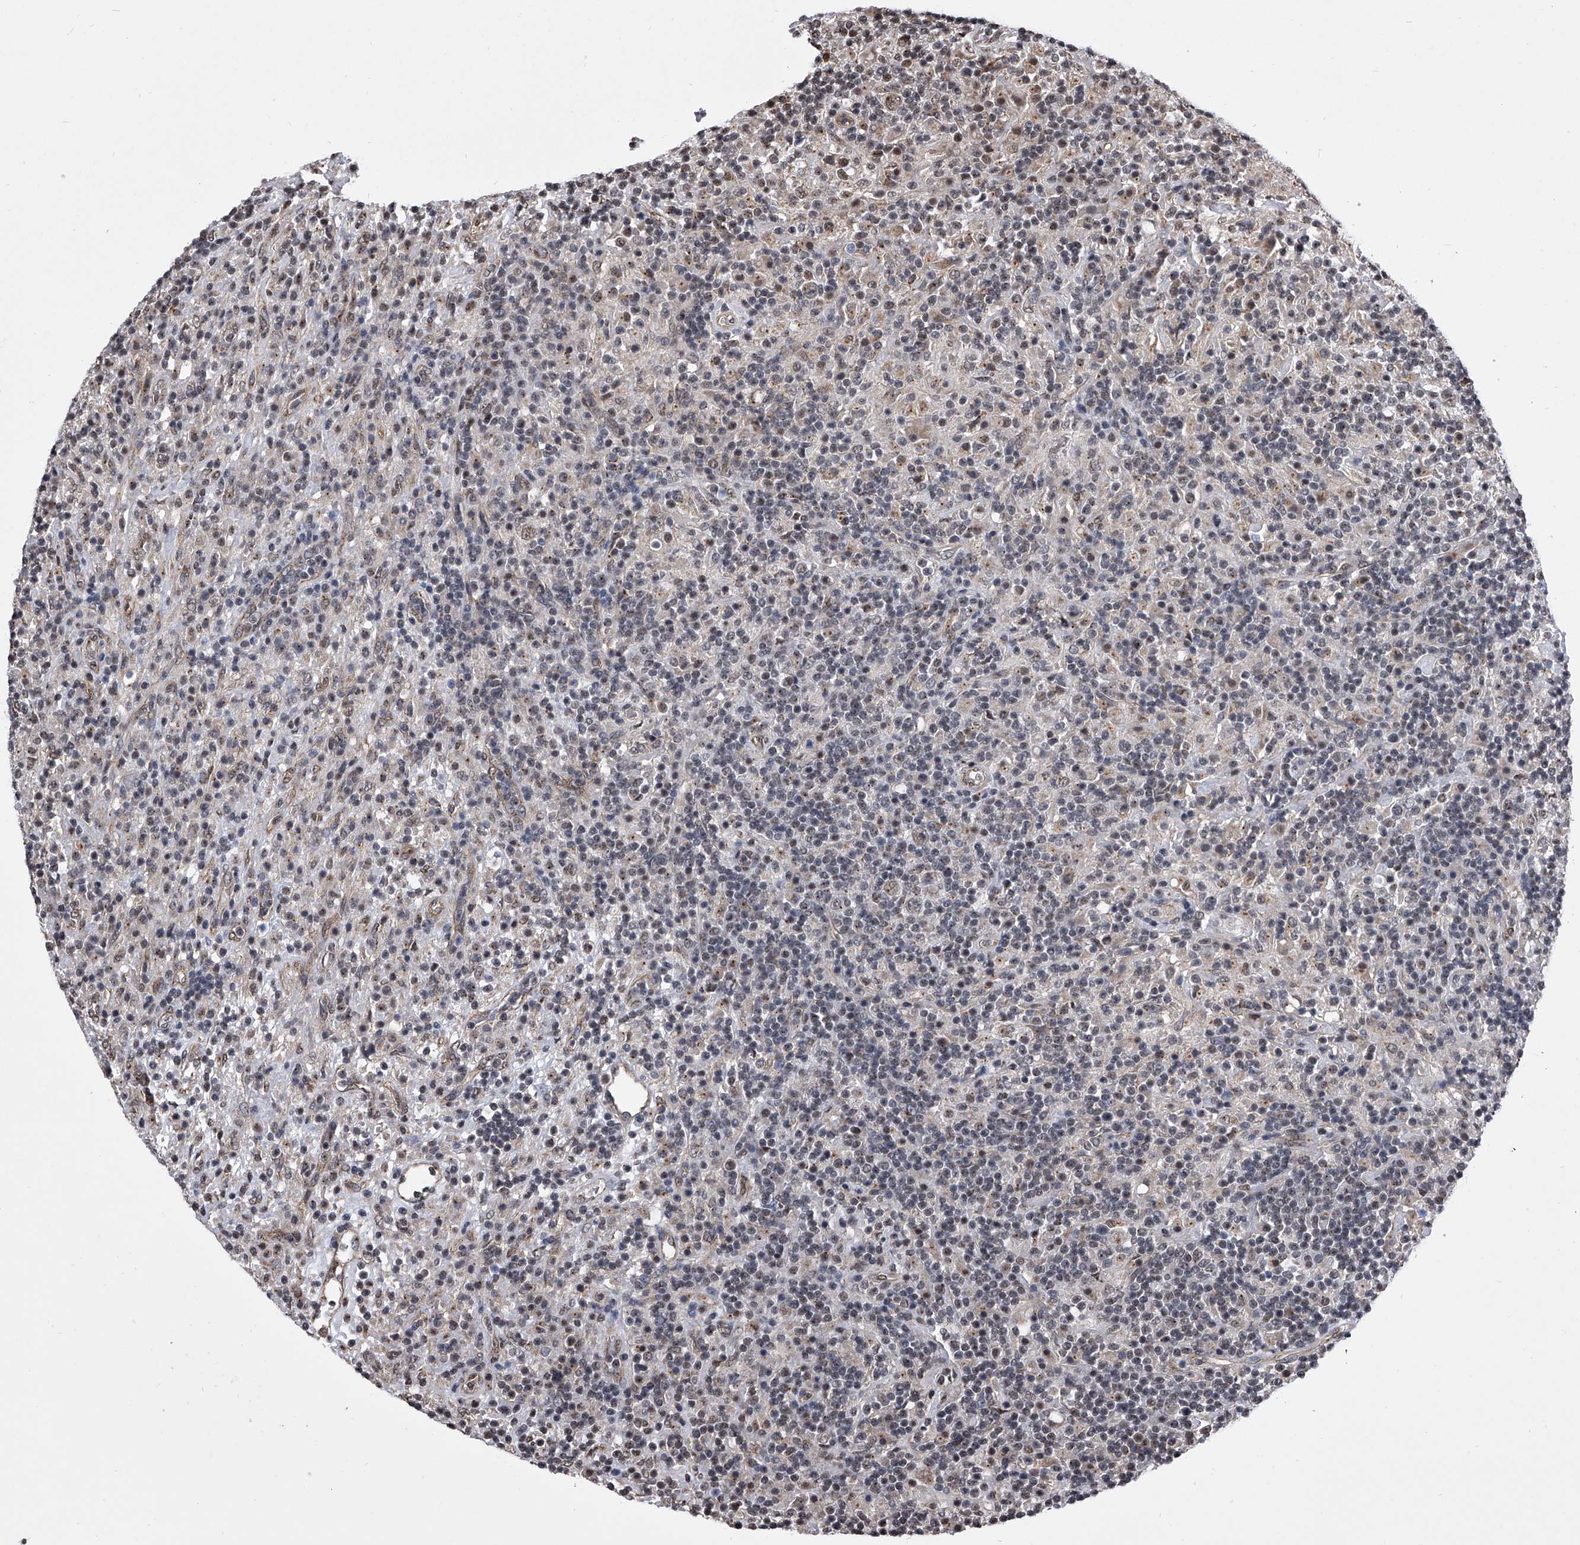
{"staining": {"intensity": "weak", "quantity": "<25%", "location": "nuclear"}, "tissue": "lymphoma", "cell_type": "Tumor cells", "image_type": "cancer", "snomed": [{"axis": "morphology", "description": "Hodgkin's disease, NOS"}, {"axis": "topography", "description": "Lymph node"}], "caption": "The micrograph exhibits no staining of tumor cells in lymphoma.", "gene": "ZNF76", "patient": {"sex": "male", "age": 70}}